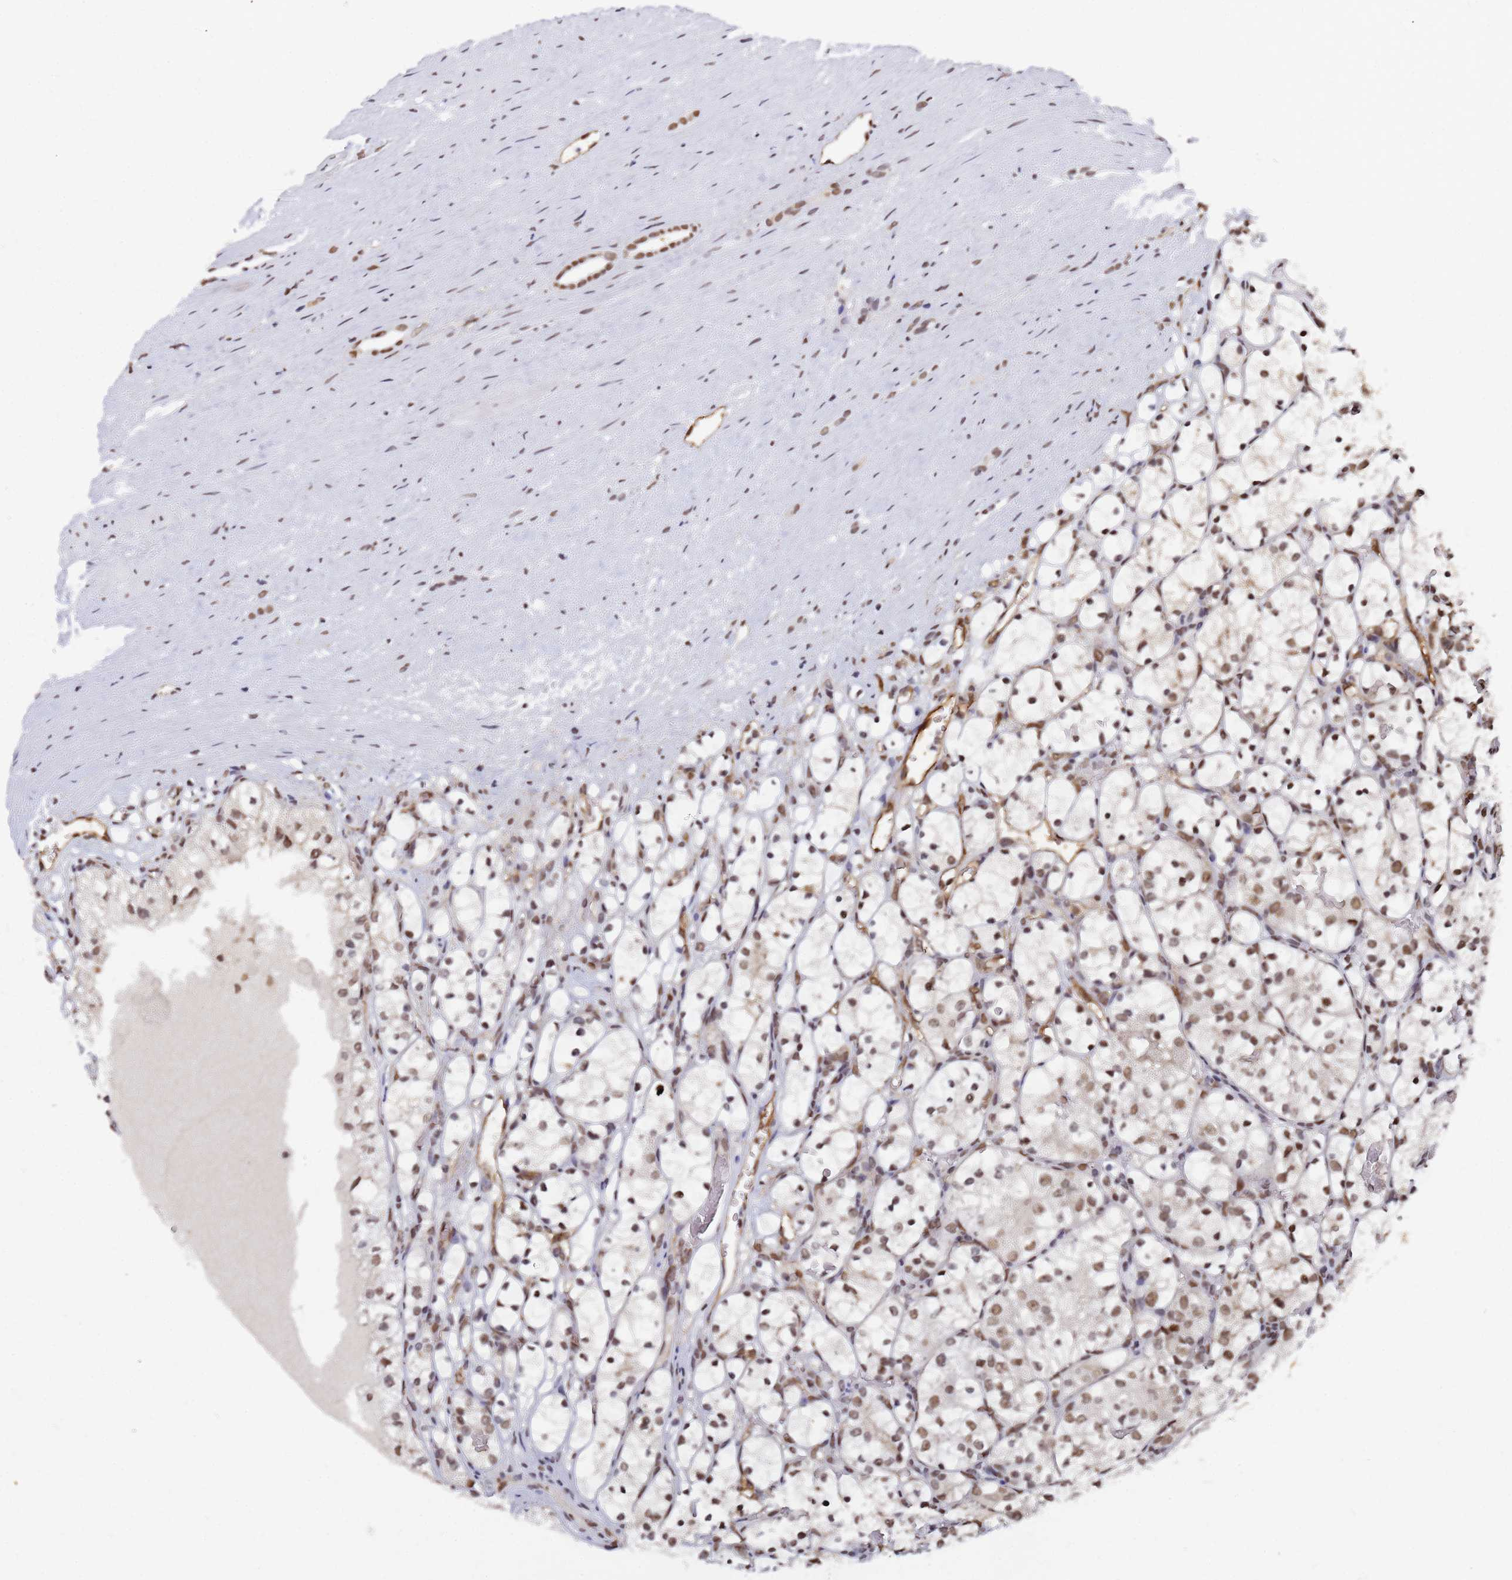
{"staining": {"intensity": "moderate", "quantity": ">75%", "location": "nuclear"}, "tissue": "renal cancer", "cell_type": "Tumor cells", "image_type": "cancer", "snomed": [{"axis": "morphology", "description": "Adenocarcinoma, NOS"}, {"axis": "topography", "description": "Kidney"}], "caption": "A photomicrograph showing moderate nuclear staining in about >75% of tumor cells in renal cancer, as visualized by brown immunohistochemical staining.", "gene": "RAVER2", "patient": {"sex": "female", "age": 69}}